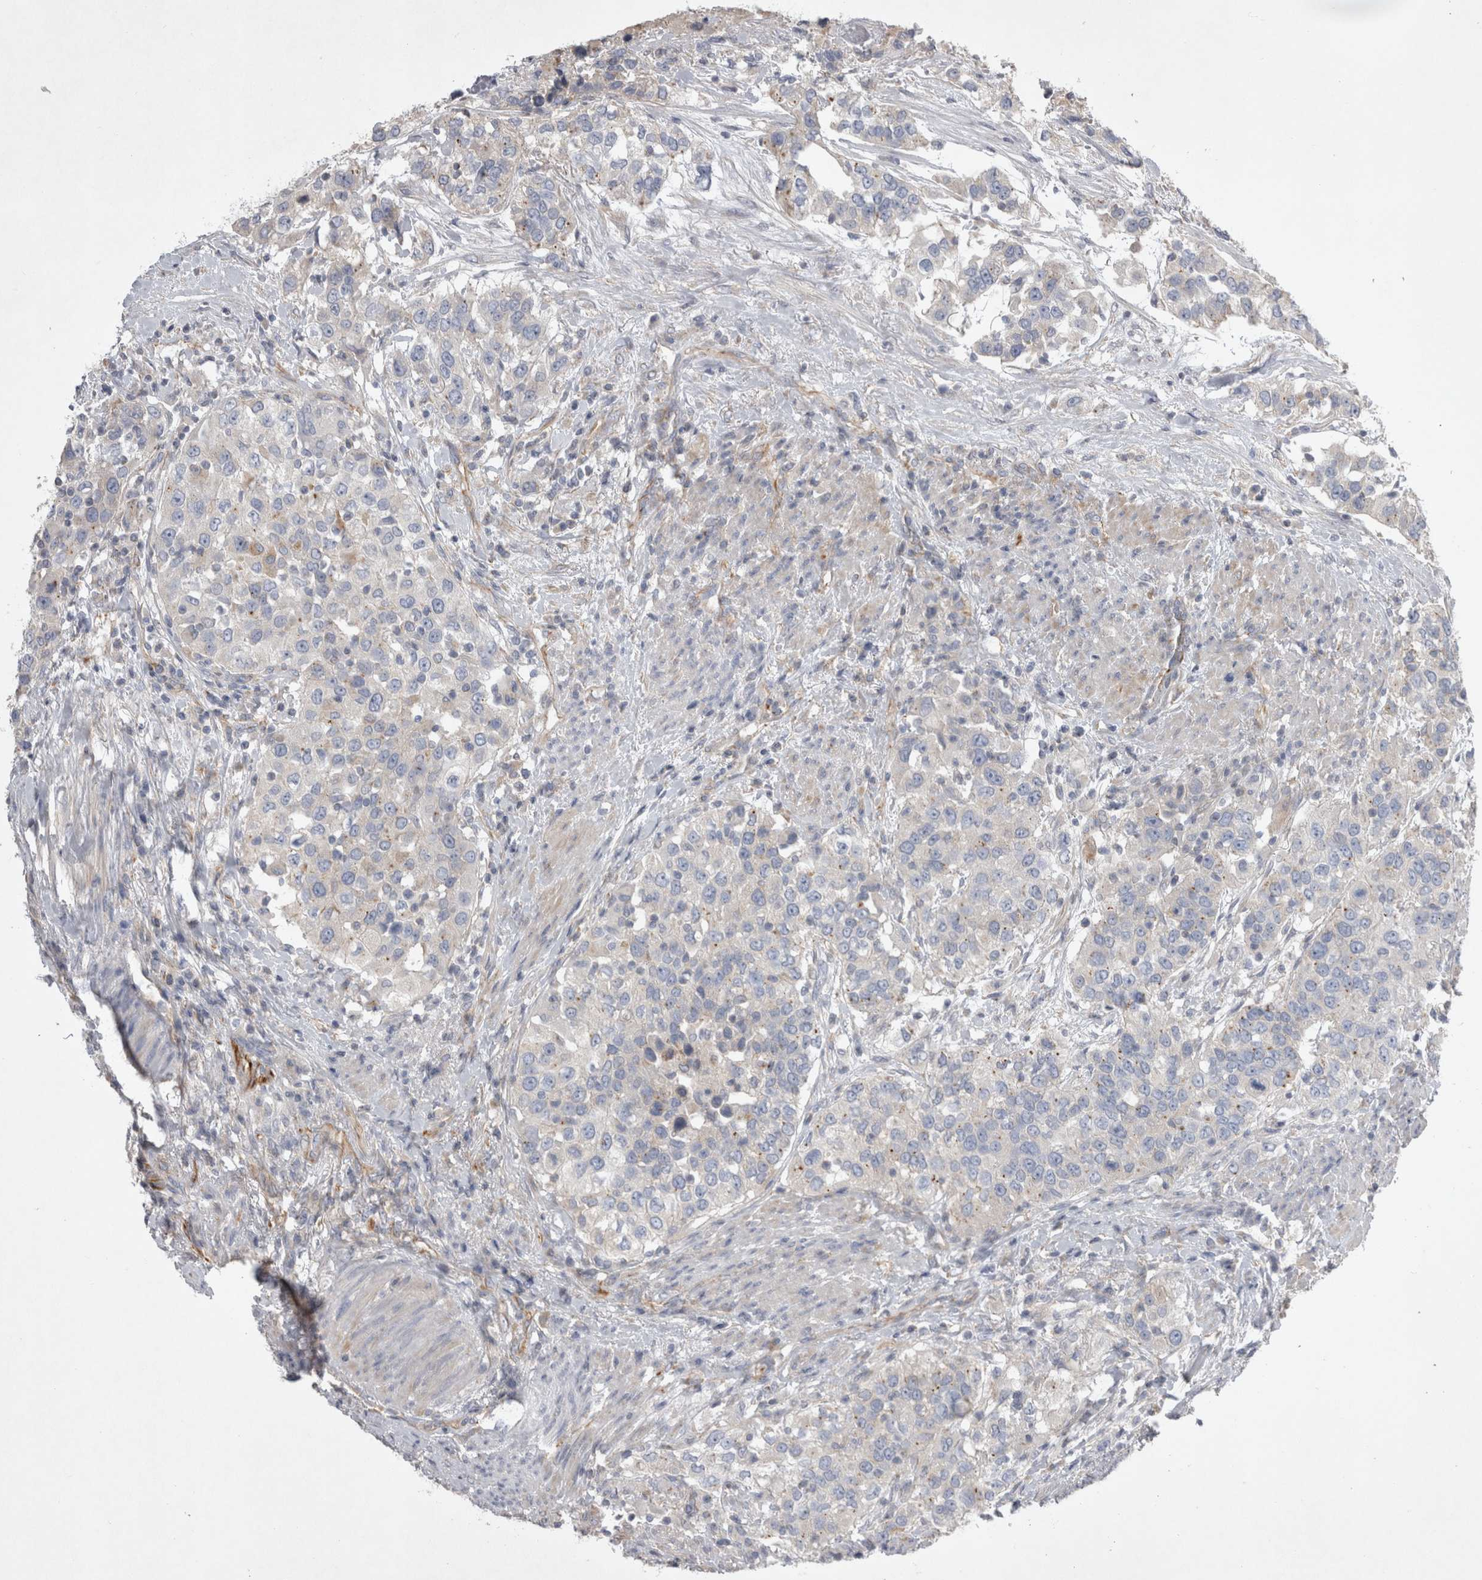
{"staining": {"intensity": "weak", "quantity": "<25%", "location": "cytoplasmic/membranous"}, "tissue": "urothelial cancer", "cell_type": "Tumor cells", "image_type": "cancer", "snomed": [{"axis": "morphology", "description": "Urothelial carcinoma, High grade"}, {"axis": "topography", "description": "Urinary bladder"}], "caption": "An image of human urothelial cancer is negative for staining in tumor cells. (Brightfield microscopy of DAB immunohistochemistry (IHC) at high magnification).", "gene": "STRADB", "patient": {"sex": "female", "age": 80}}